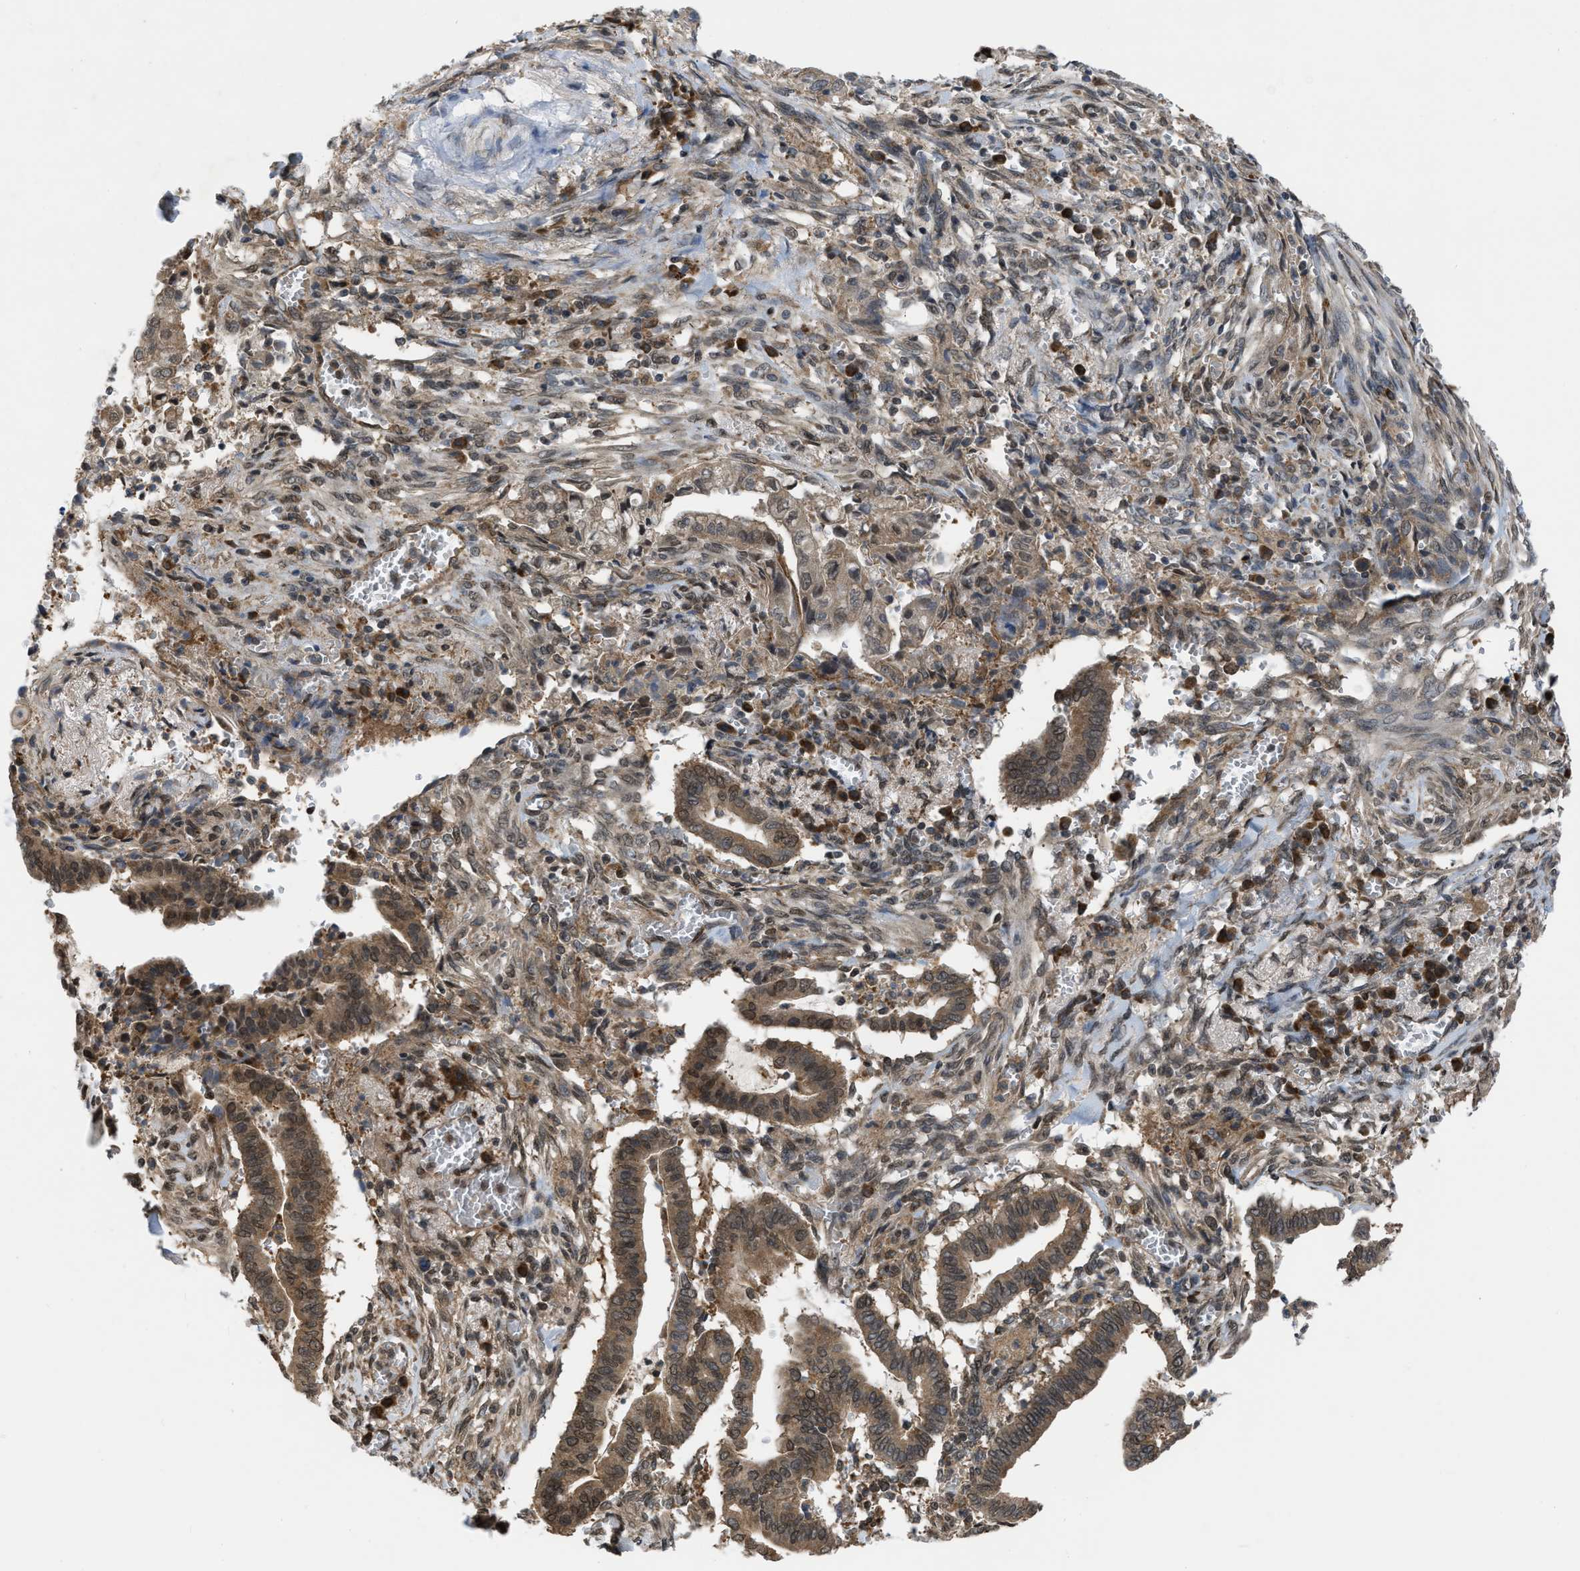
{"staining": {"intensity": "moderate", "quantity": ">75%", "location": "cytoplasmic/membranous,nuclear"}, "tissue": "cervical cancer", "cell_type": "Tumor cells", "image_type": "cancer", "snomed": [{"axis": "morphology", "description": "Adenocarcinoma, NOS"}, {"axis": "topography", "description": "Cervix"}], "caption": "Immunohistochemistry (IHC) (DAB (3,3'-diaminobenzidine)) staining of cervical cancer shows moderate cytoplasmic/membranous and nuclear protein expression in approximately >75% of tumor cells. The staining was performed using DAB (3,3'-diaminobenzidine) to visualize the protein expression in brown, while the nuclei were stained in blue with hematoxylin (Magnification: 20x).", "gene": "BCL7C", "patient": {"sex": "female", "age": 44}}